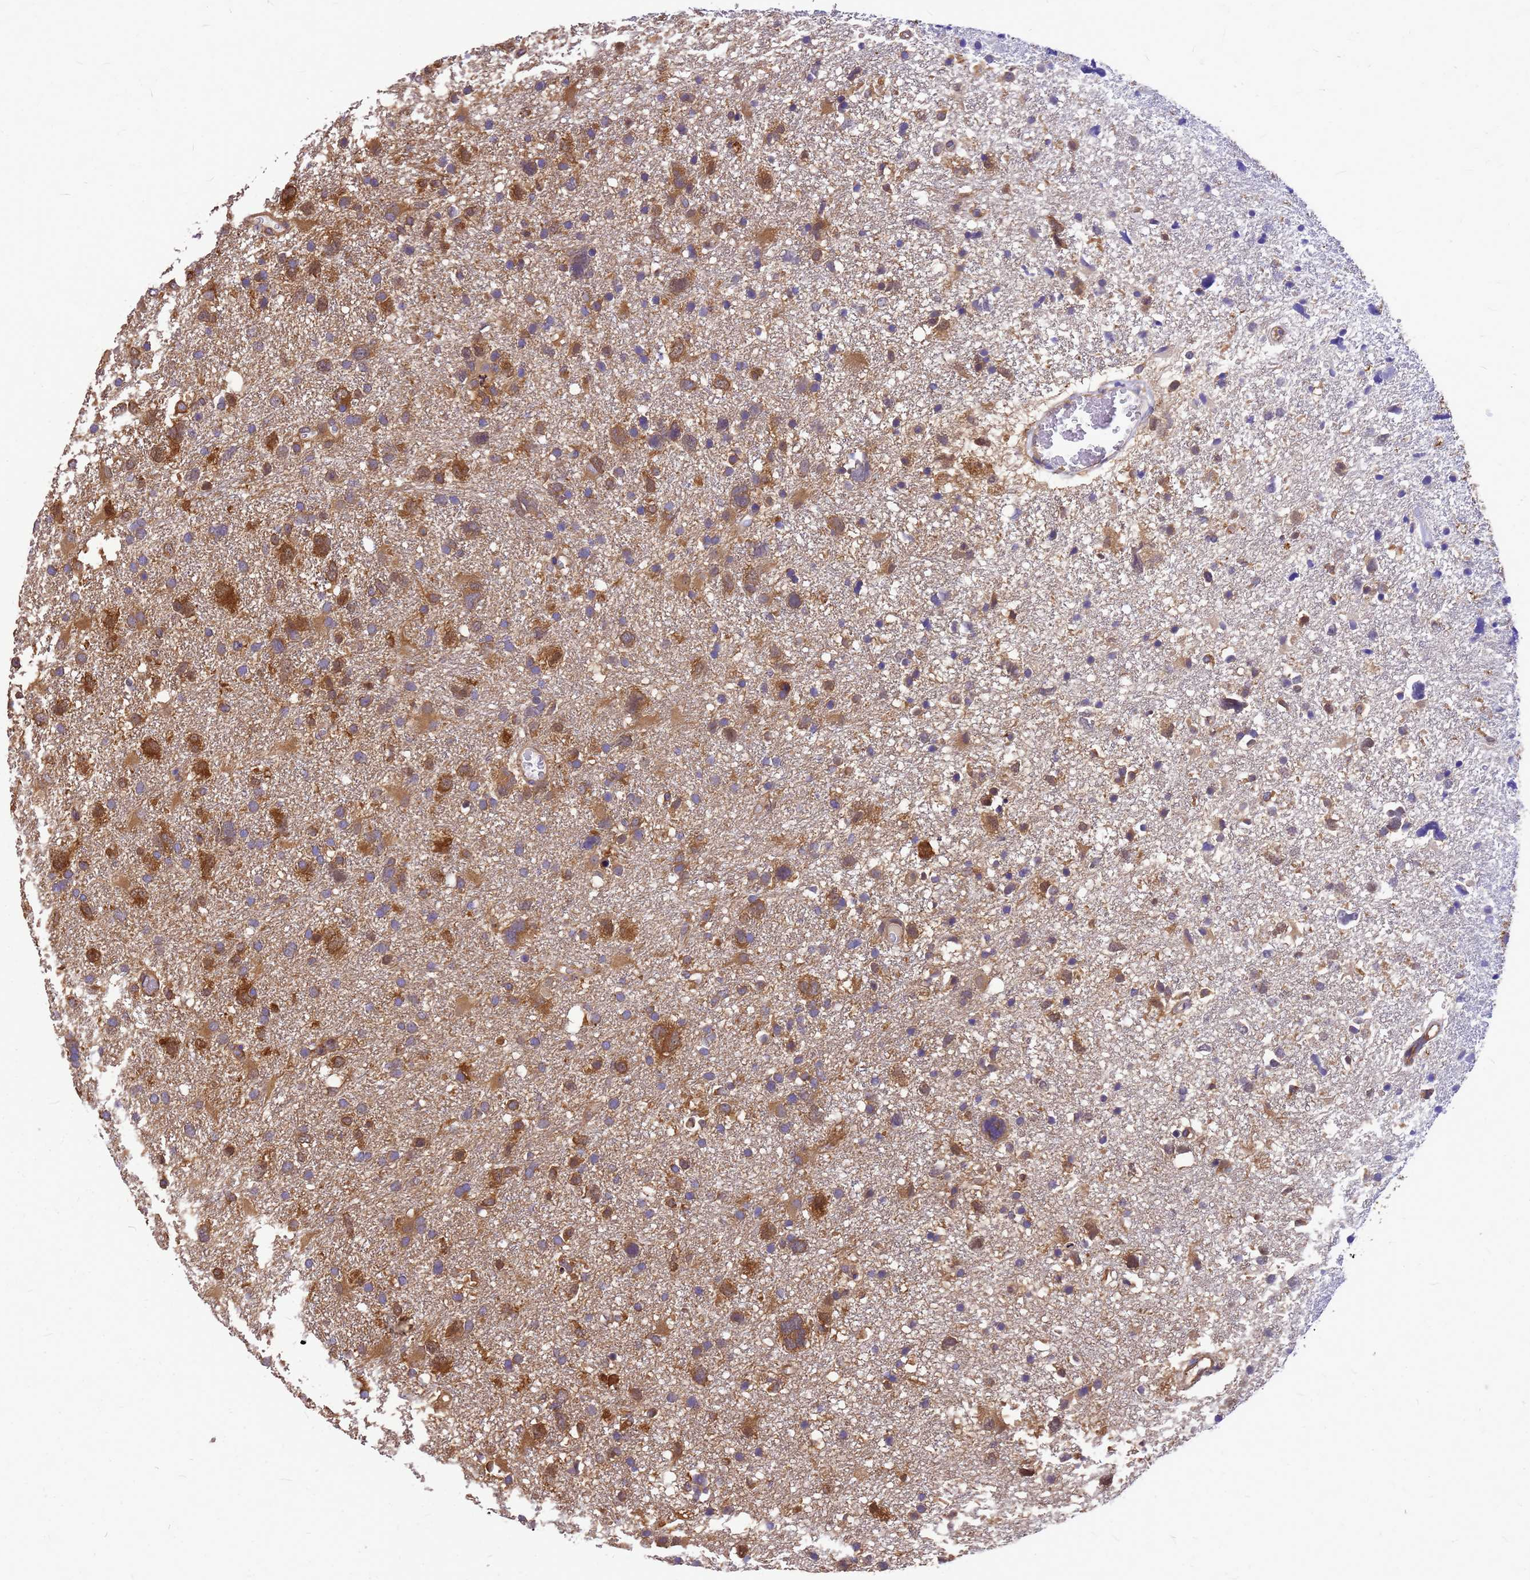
{"staining": {"intensity": "moderate", "quantity": ">75%", "location": "cytoplasmic/membranous"}, "tissue": "glioma", "cell_type": "Tumor cells", "image_type": "cancer", "snomed": [{"axis": "morphology", "description": "Glioma, malignant, High grade"}, {"axis": "topography", "description": "Brain"}], "caption": "About >75% of tumor cells in glioma demonstrate moderate cytoplasmic/membranous protein positivity as visualized by brown immunohistochemical staining.", "gene": "GID4", "patient": {"sex": "male", "age": 61}}